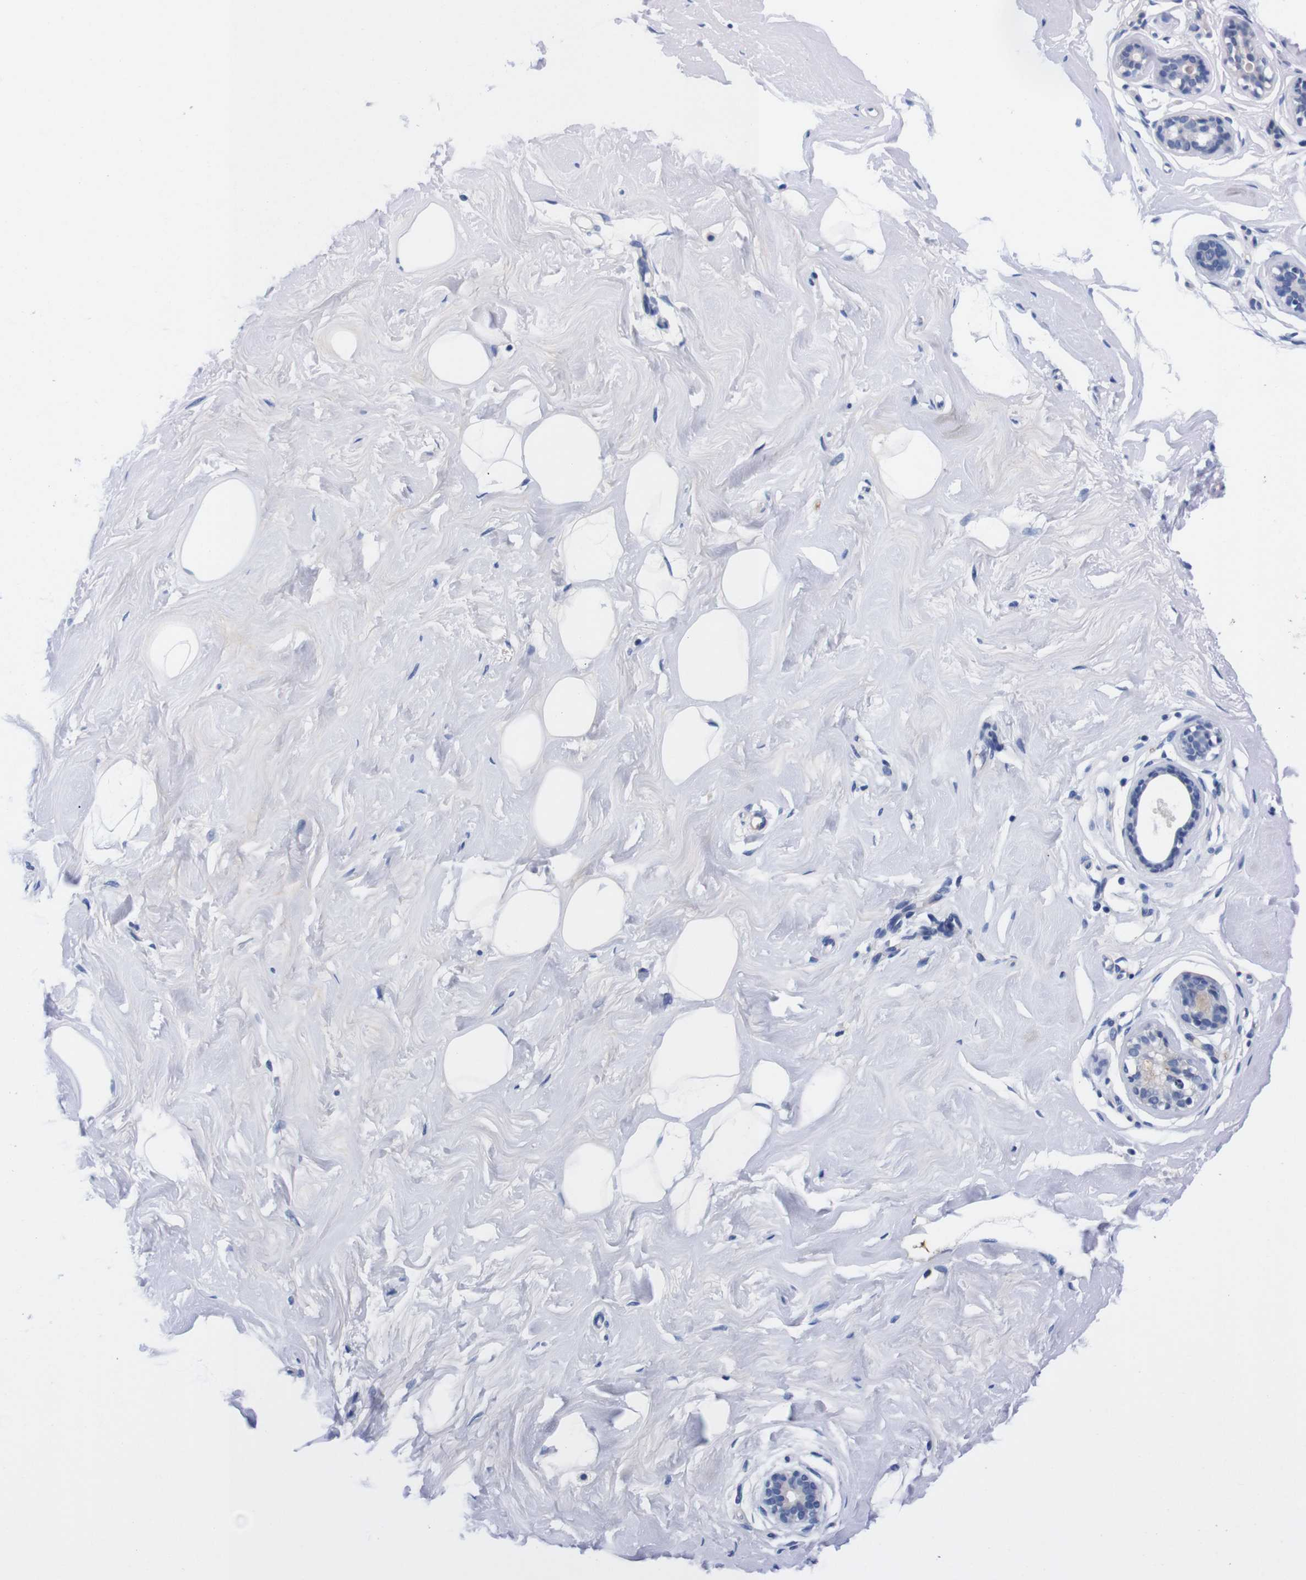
{"staining": {"intensity": "negative", "quantity": "none", "location": "none"}, "tissue": "breast", "cell_type": "Adipocytes", "image_type": "normal", "snomed": [{"axis": "morphology", "description": "Normal tissue, NOS"}, {"axis": "topography", "description": "Breast"}], "caption": "Human breast stained for a protein using IHC shows no positivity in adipocytes.", "gene": "FAM210A", "patient": {"sex": "female", "age": 23}}